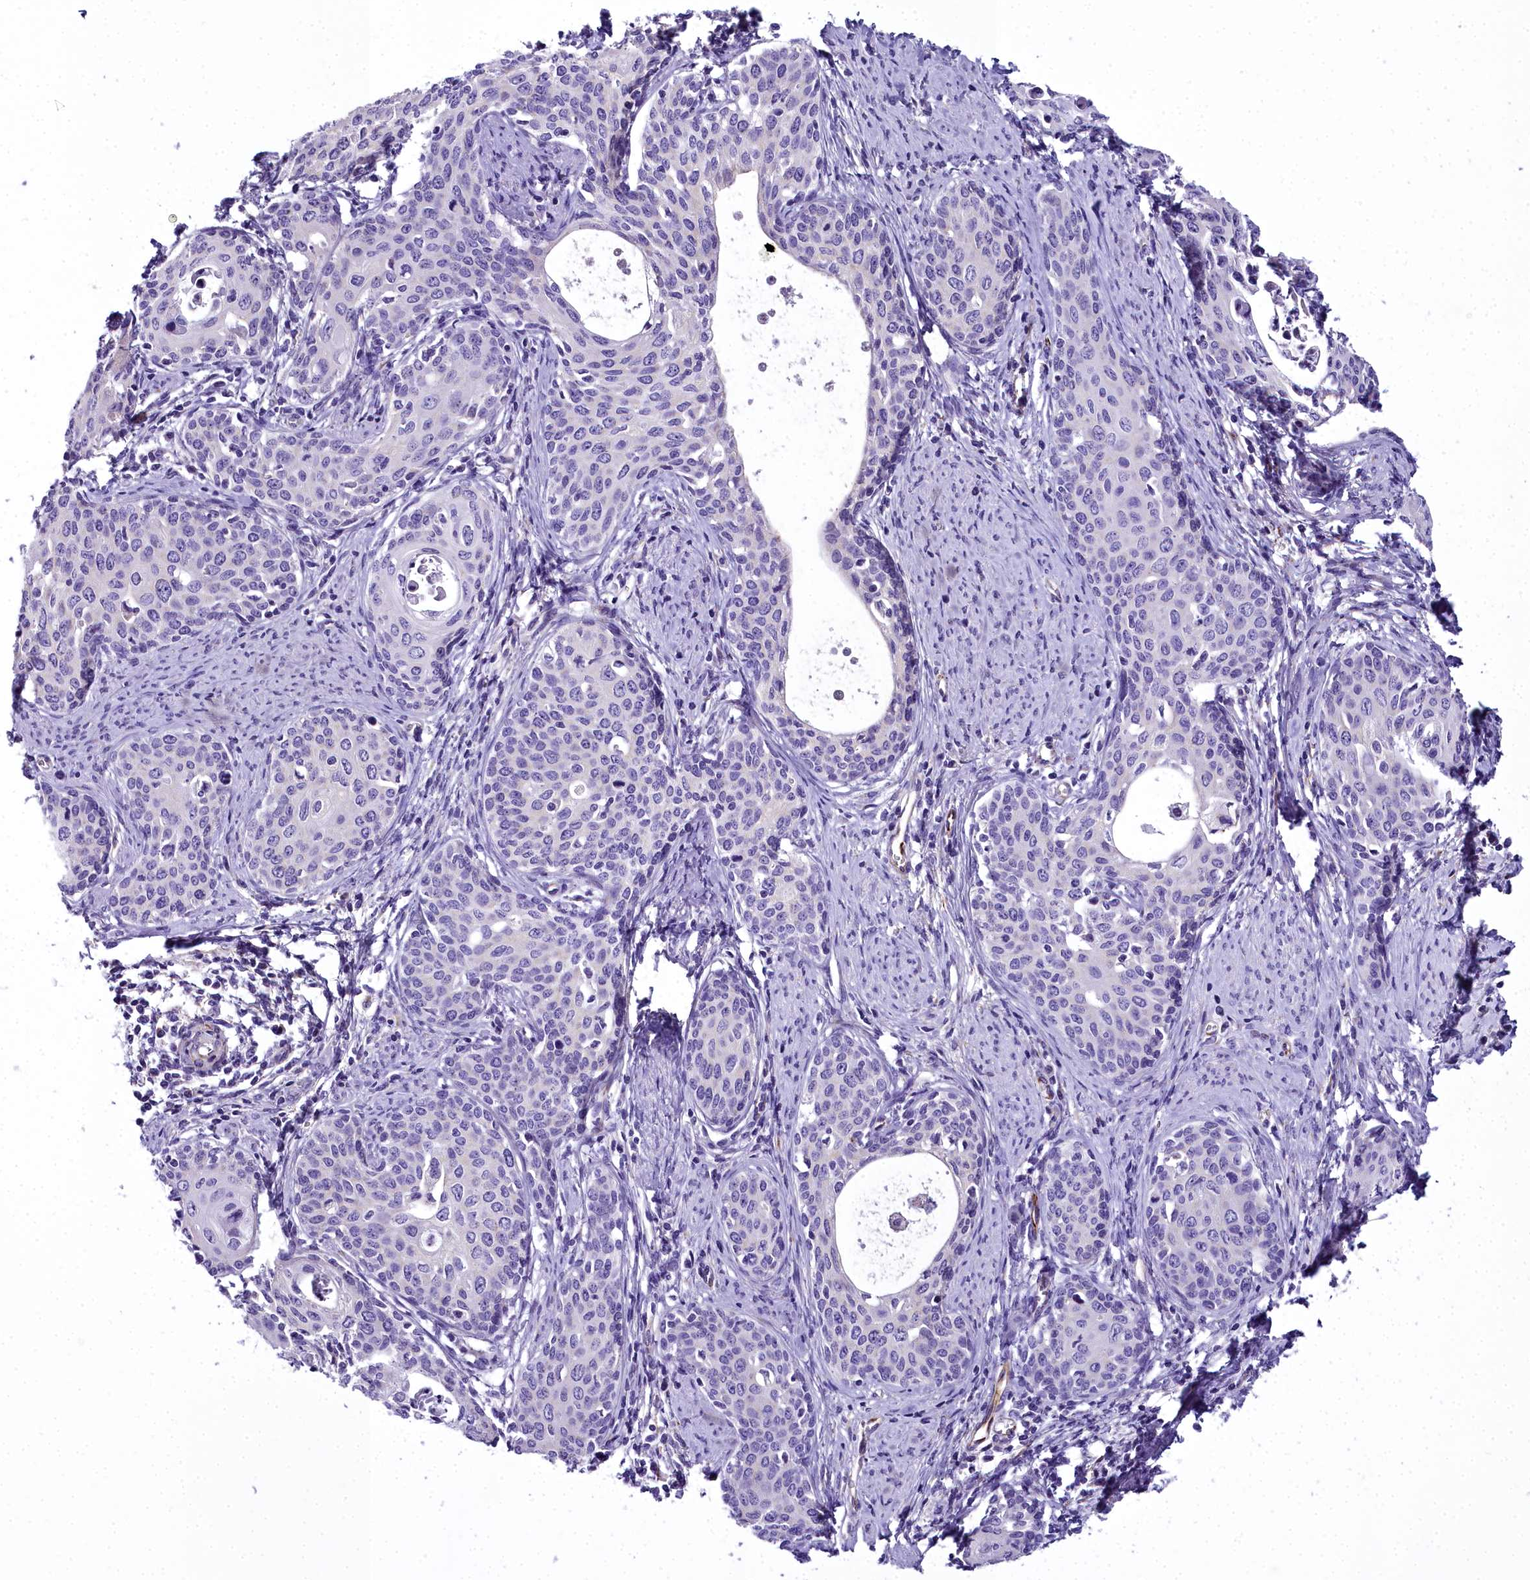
{"staining": {"intensity": "negative", "quantity": "none", "location": "none"}, "tissue": "cervical cancer", "cell_type": "Tumor cells", "image_type": "cancer", "snomed": [{"axis": "morphology", "description": "Squamous cell carcinoma, NOS"}, {"axis": "topography", "description": "Cervix"}], "caption": "High magnification brightfield microscopy of cervical cancer (squamous cell carcinoma) stained with DAB (3,3'-diaminobenzidine) (brown) and counterstained with hematoxylin (blue): tumor cells show no significant expression.", "gene": "TIMM22", "patient": {"sex": "female", "age": 52}}